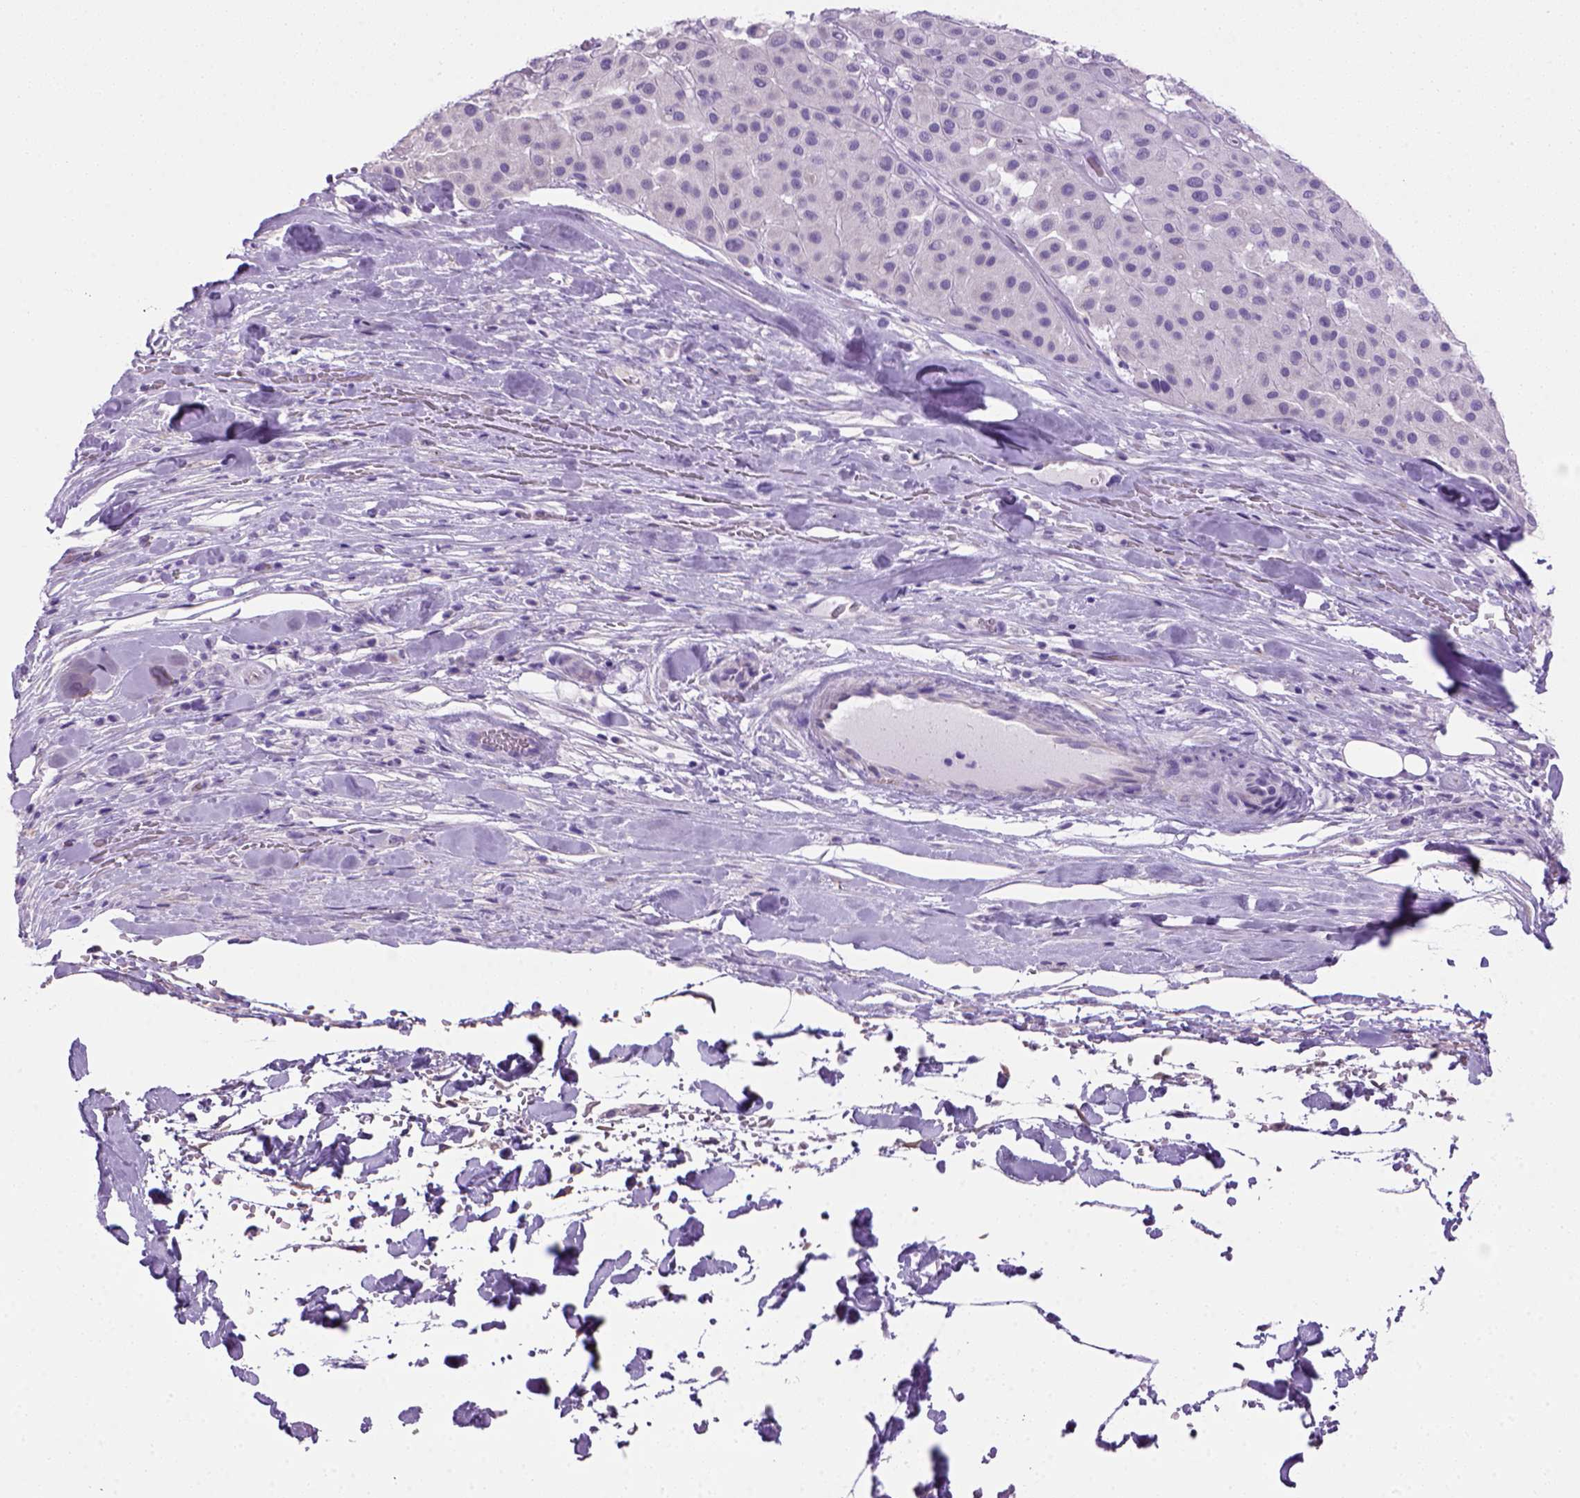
{"staining": {"intensity": "negative", "quantity": "none", "location": "none"}, "tissue": "melanoma", "cell_type": "Tumor cells", "image_type": "cancer", "snomed": [{"axis": "morphology", "description": "Malignant melanoma, Metastatic site"}, {"axis": "topography", "description": "Smooth muscle"}], "caption": "Immunohistochemical staining of malignant melanoma (metastatic site) shows no significant expression in tumor cells.", "gene": "ARHGEF33", "patient": {"sex": "male", "age": 41}}